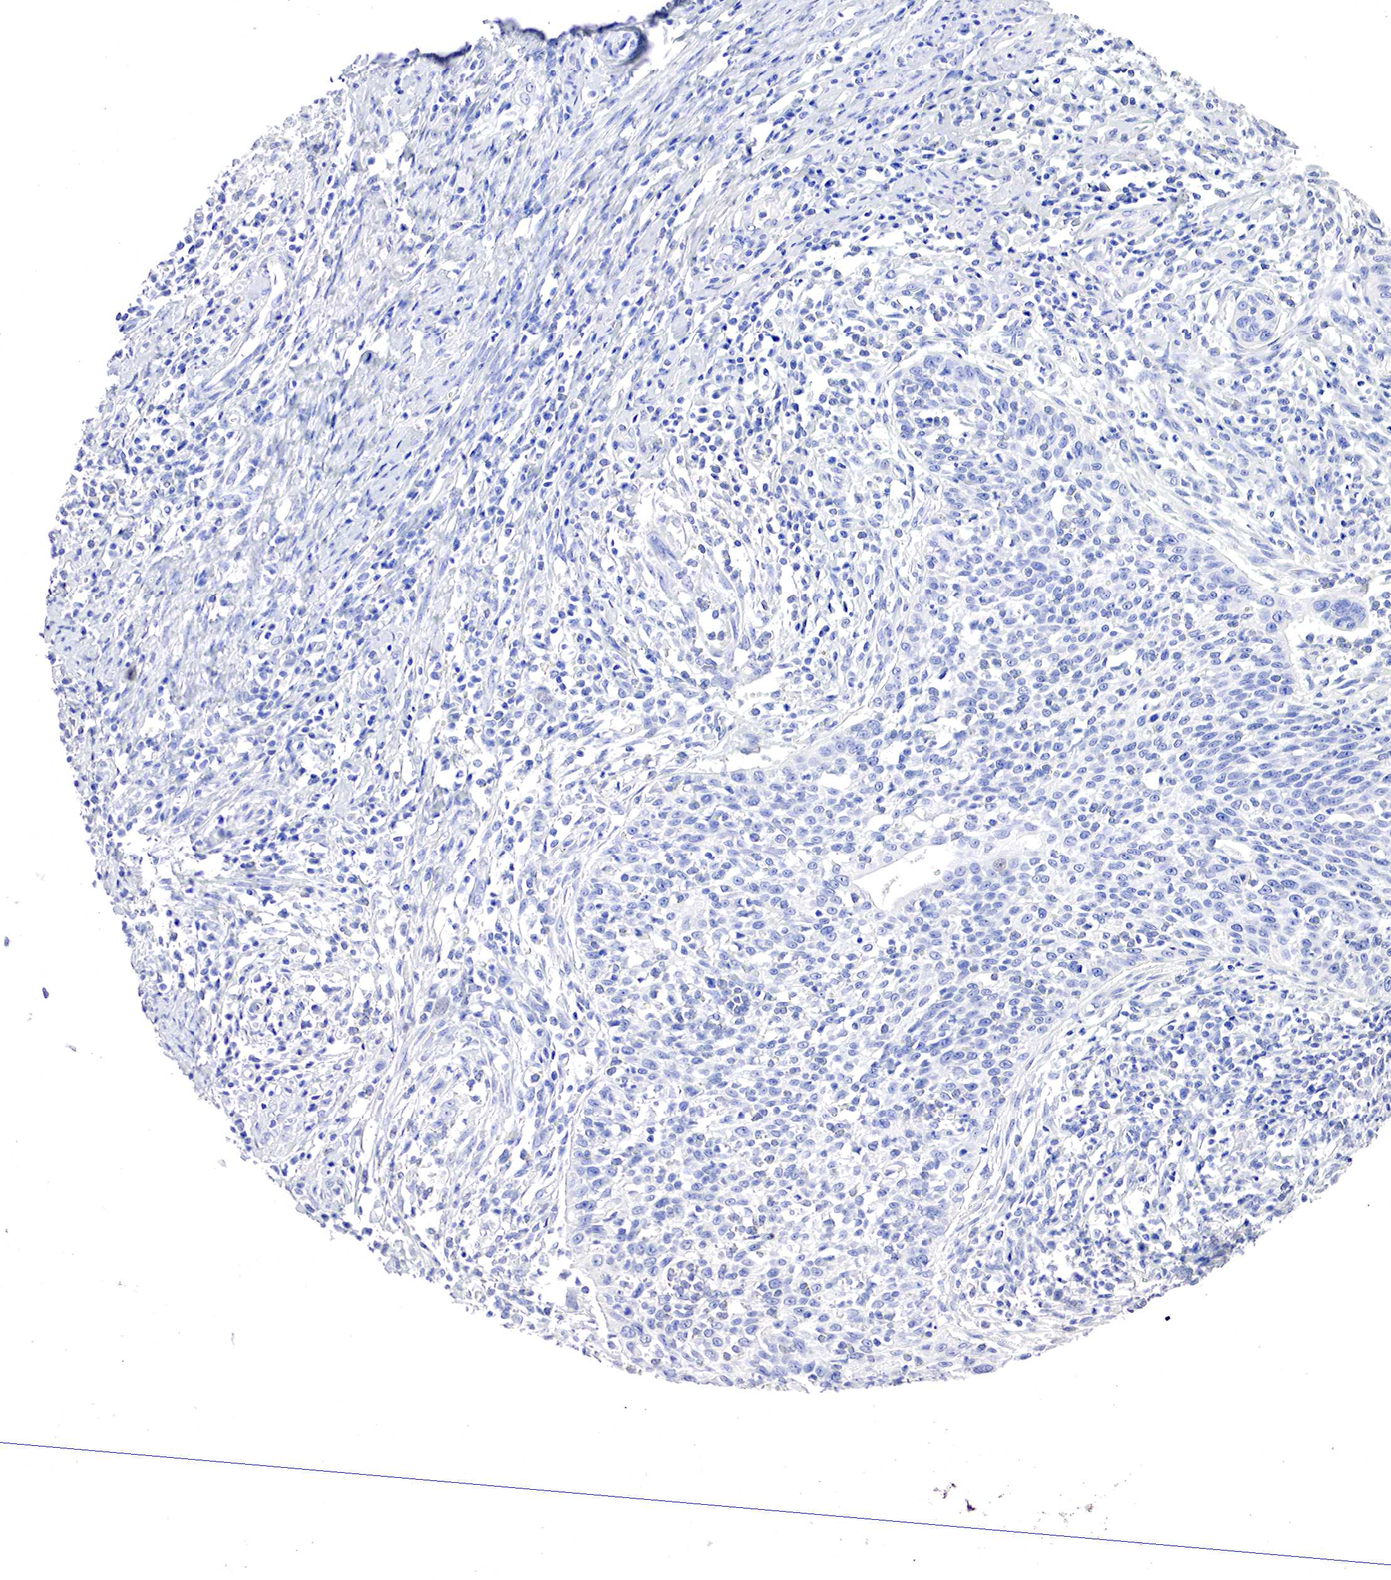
{"staining": {"intensity": "negative", "quantity": "none", "location": "none"}, "tissue": "cervical cancer", "cell_type": "Tumor cells", "image_type": "cancer", "snomed": [{"axis": "morphology", "description": "Squamous cell carcinoma, NOS"}, {"axis": "topography", "description": "Cervix"}], "caption": "This is an immunohistochemistry (IHC) image of cervical cancer. There is no positivity in tumor cells.", "gene": "OTC", "patient": {"sex": "female", "age": 41}}